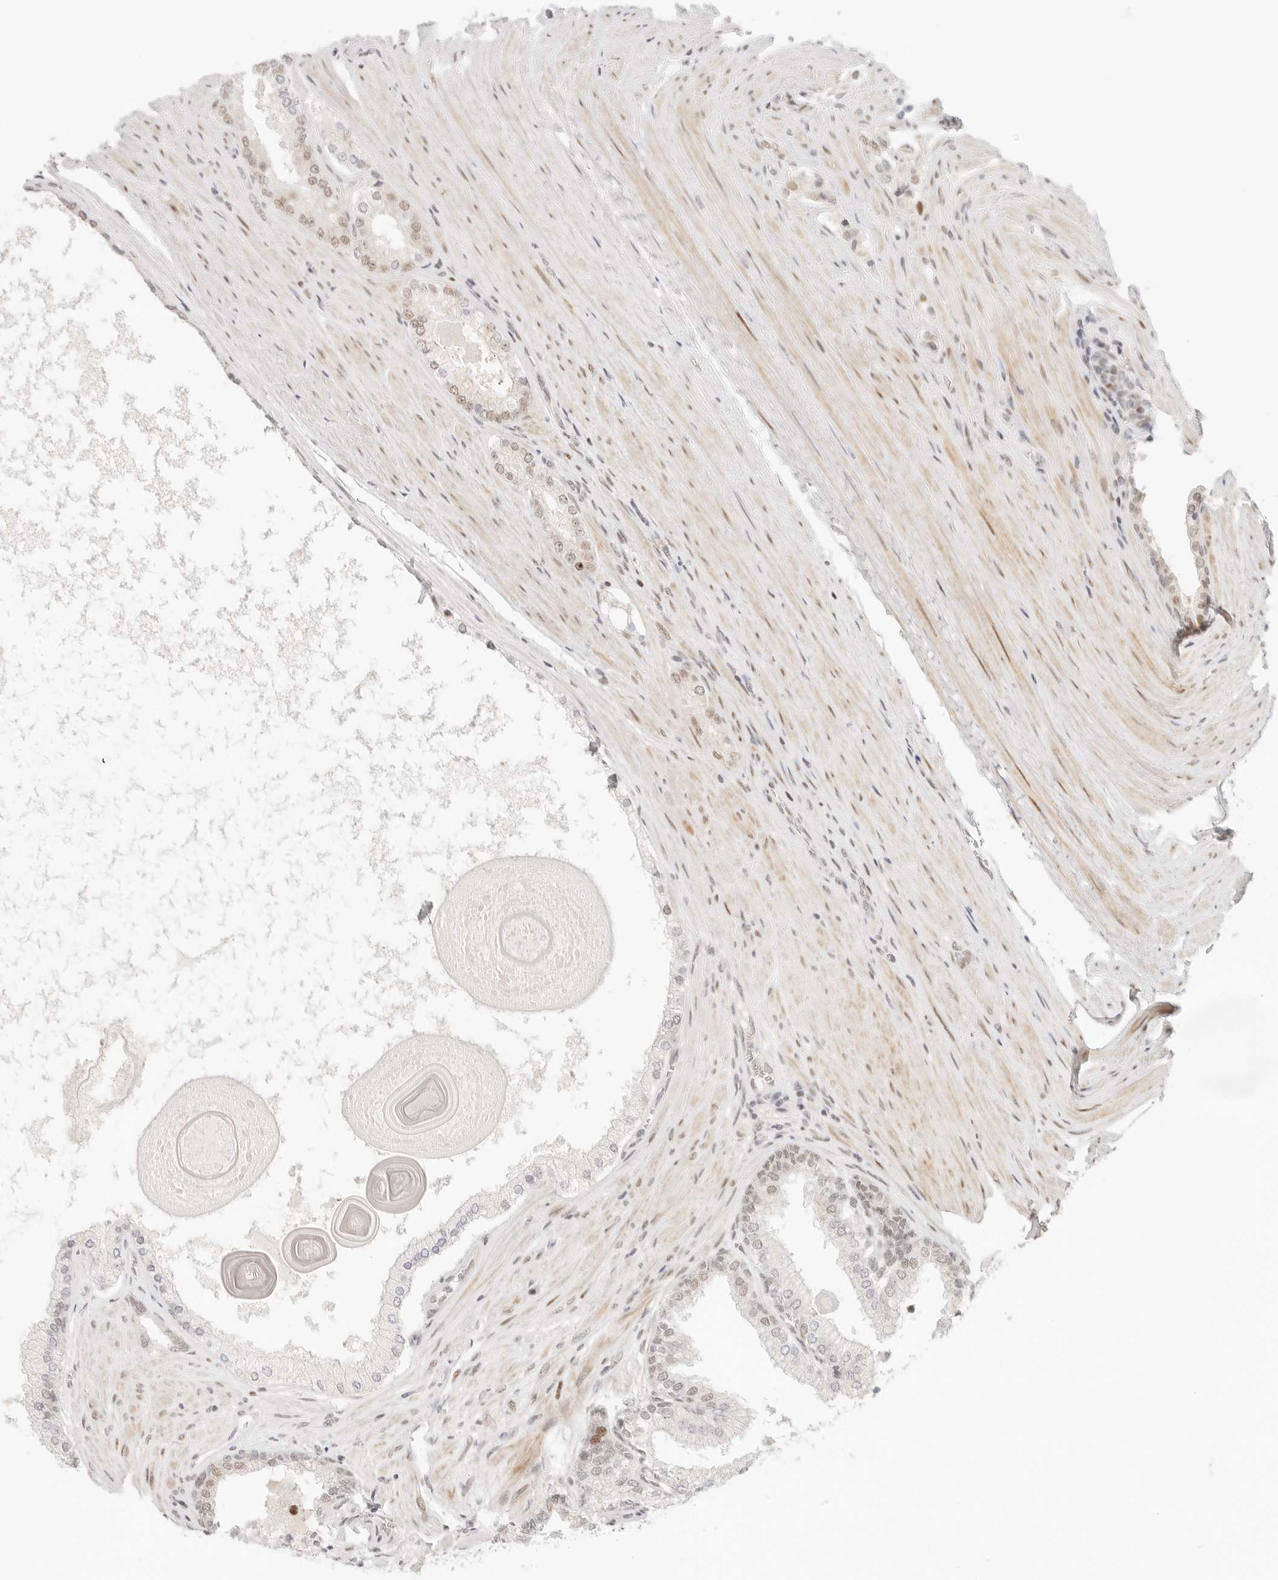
{"staining": {"intensity": "weak", "quantity": "25%-75%", "location": "nuclear"}, "tissue": "prostate cancer", "cell_type": "Tumor cells", "image_type": "cancer", "snomed": [{"axis": "morphology", "description": "Adenocarcinoma, High grade"}, {"axis": "topography", "description": "Prostate"}], "caption": "A histopathology image showing weak nuclear positivity in about 25%-75% of tumor cells in prostate cancer (high-grade adenocarcinoma), as visualized by brown immunohistochemical staining.", "gene": "HOXC5", "patient": {"sex": "male", "age": 60}}